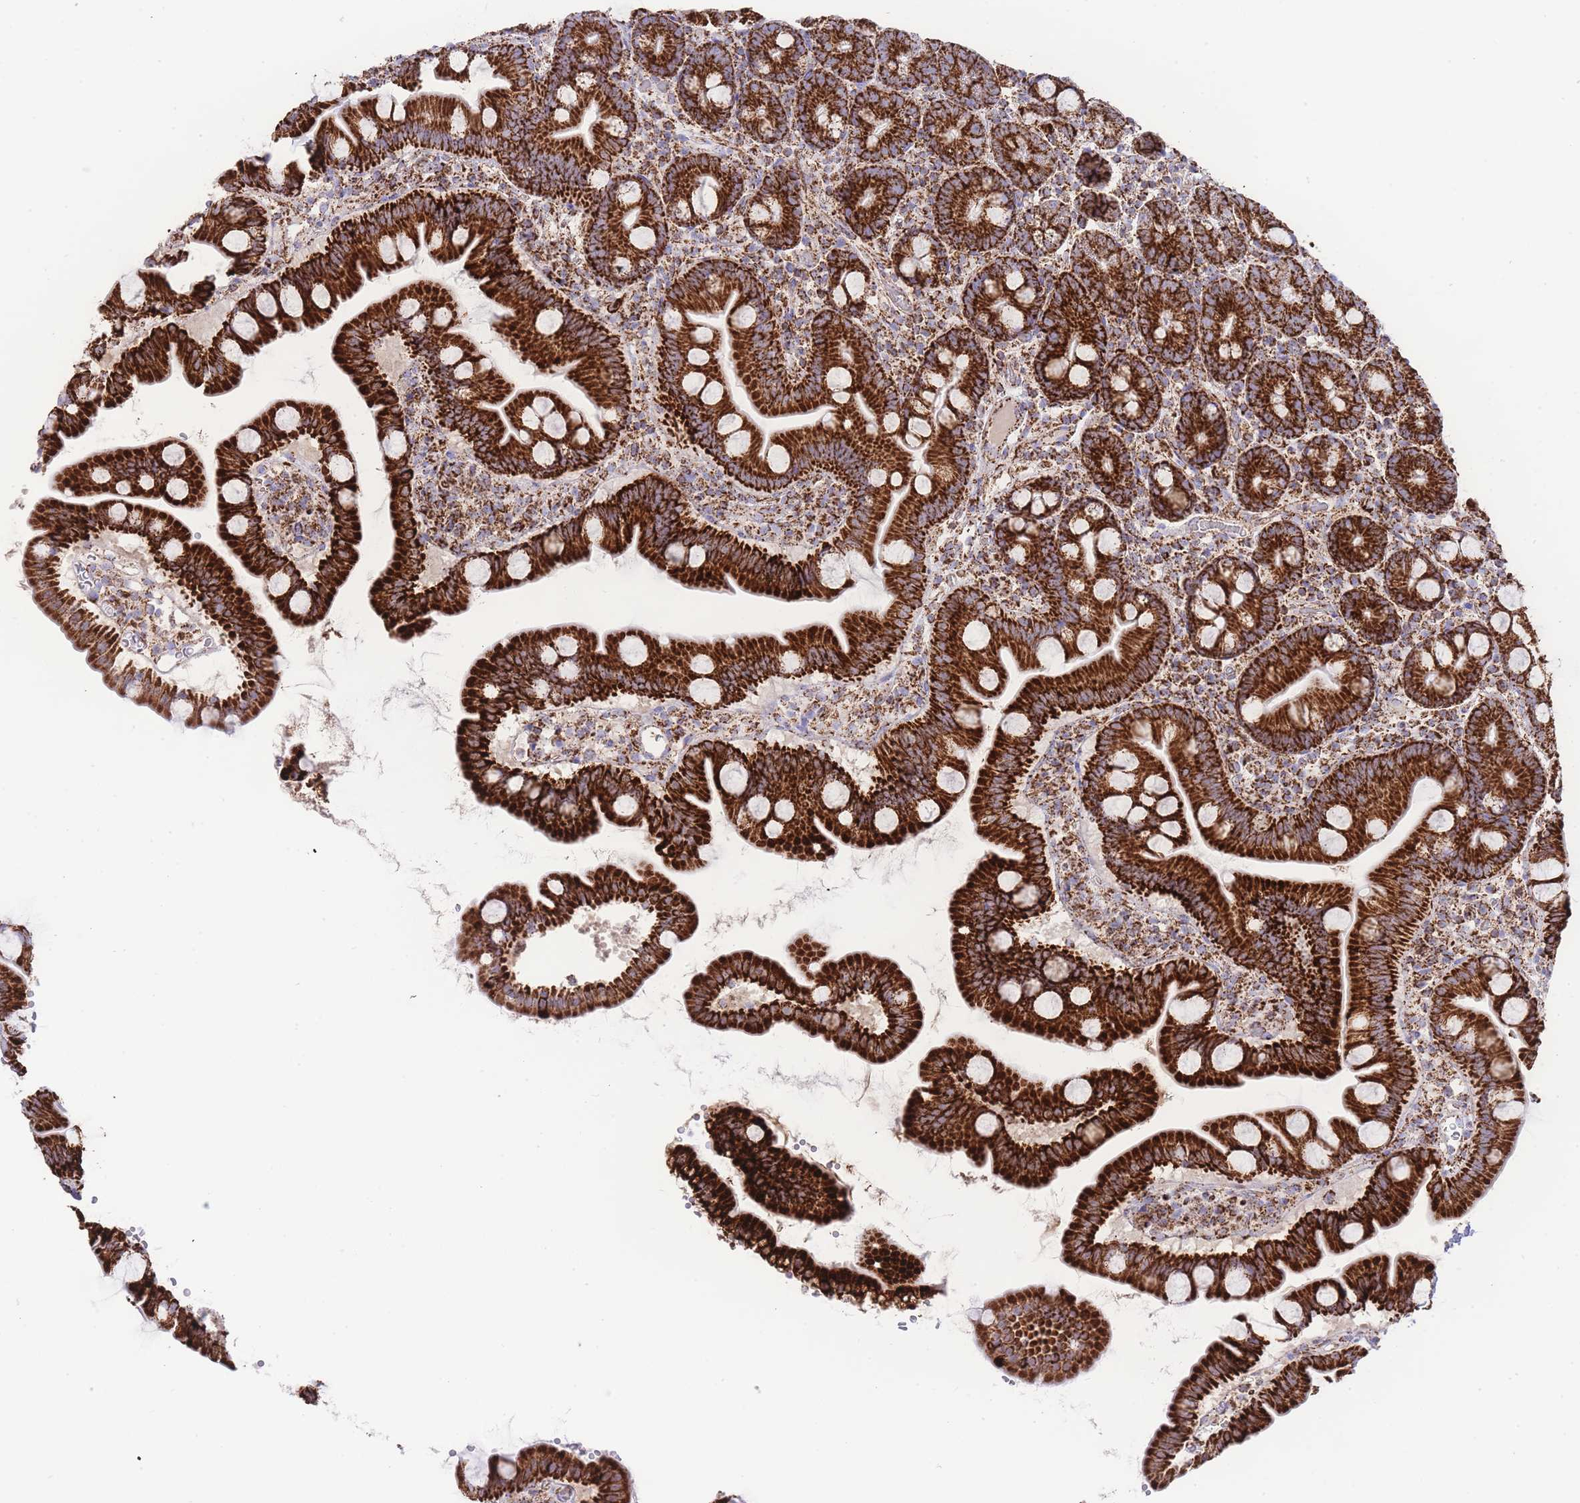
{"staining": {"intensity": "strong", "quantity": ">75%", "location": "cytoplasmic/membranous"}, "tissue": "small intestine", "cell_type": "Glandular cells", "image_type": "normal", "snomed": [{"axis": "morphology", "description": "Normal tissue, NOS"}, {"axis": "topography", "description": "Small intestine"}], "caption": "This image displays benign small intestine stained with IHC to label a protein in brown. The cytoplasmic/membranous of glandular cells show strong positivity for the protein. Nuclei are counter-stained blue.", "gene": "GSTM1", "patient": {"sex": "female", "age": 68}}